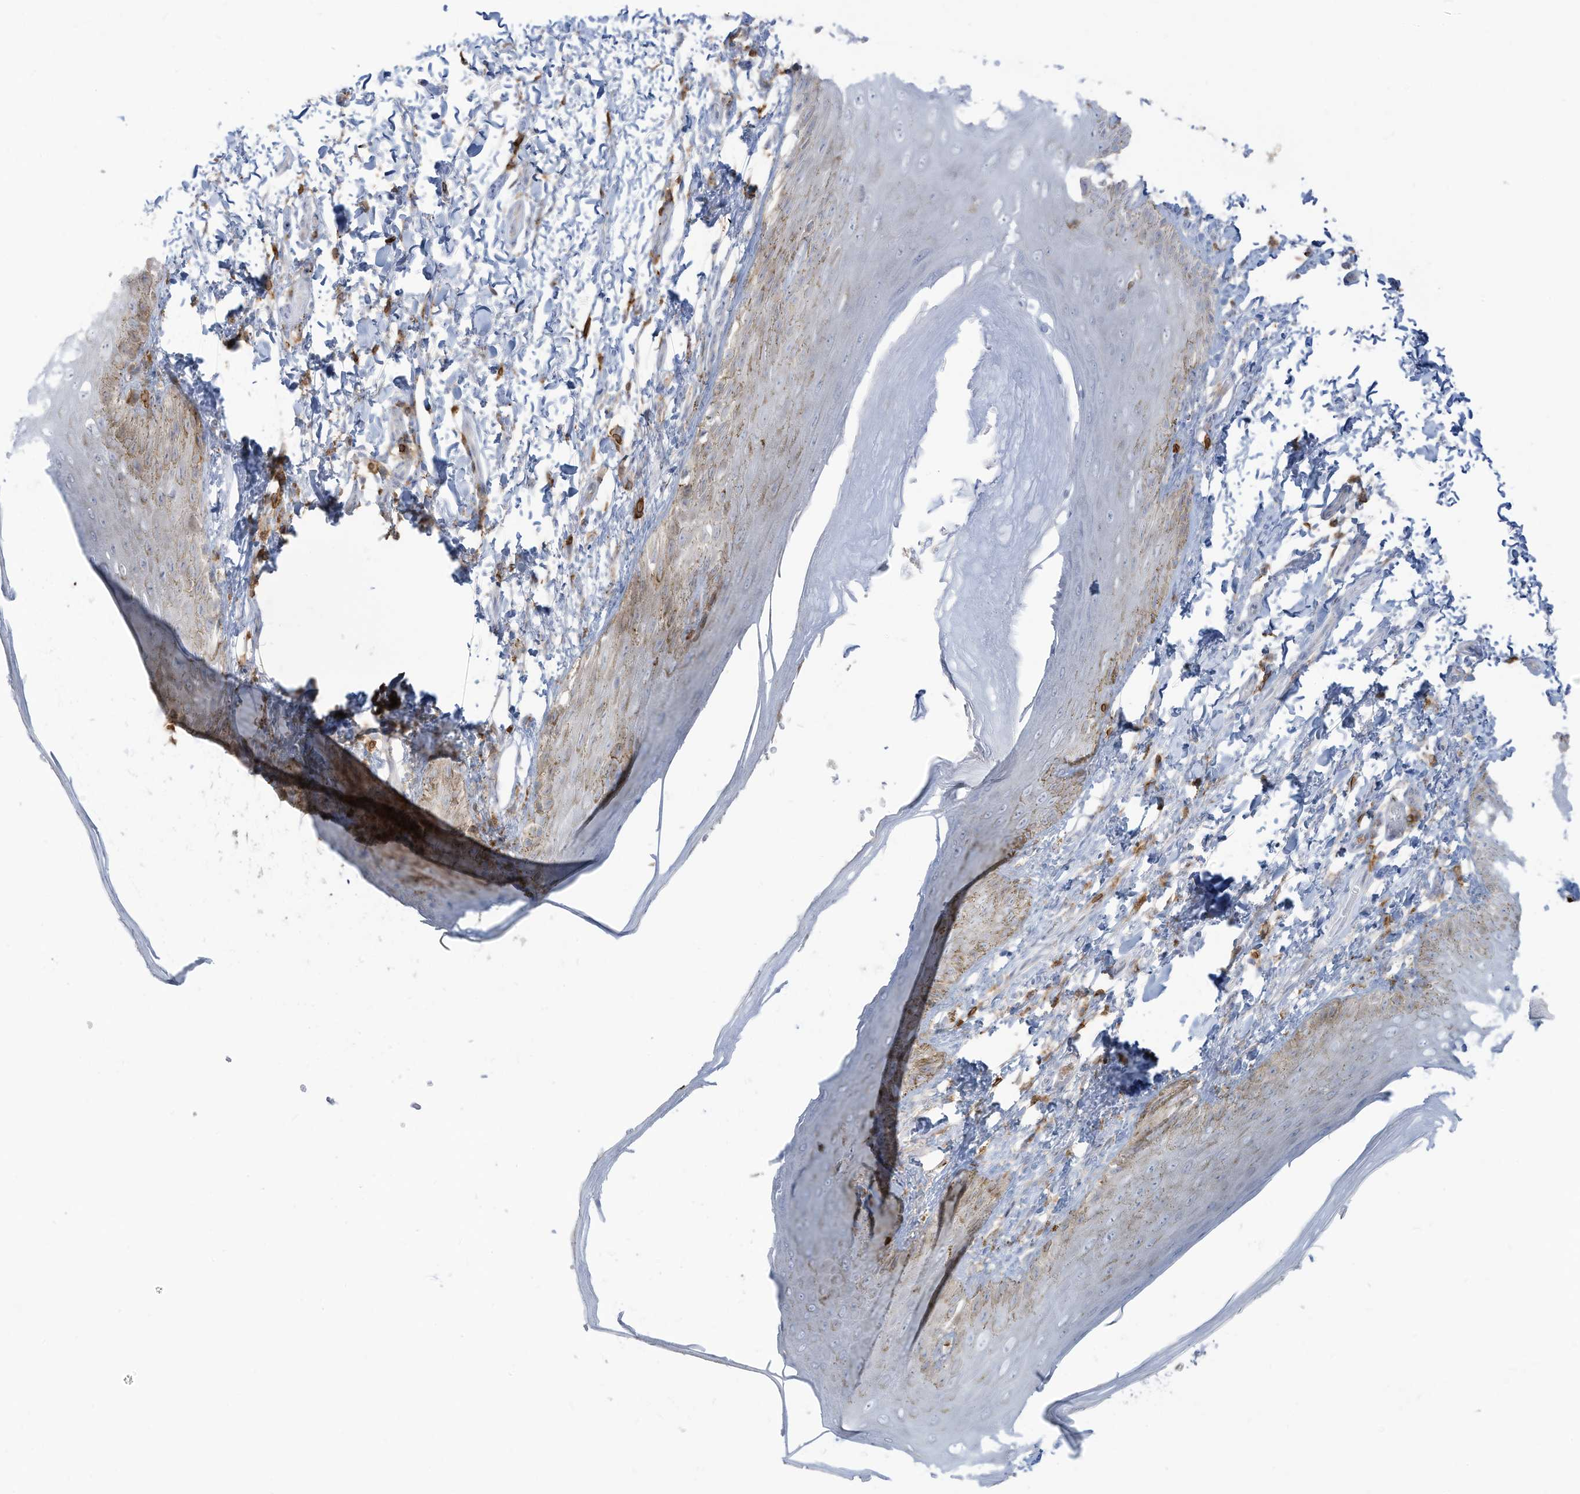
{"staining": {"intensity": "weak", "quantity": "<25%", "location": "cytoplasmic/membranous"}, "tissue": "skin", "cell_type": "Epidermal cells", "image_type": "normal", "snomed": [{"axis": "morphology", "description": "Normal tissue, NOS"}, {"axis": "topography", "description": "Anal"}], "caption": "Epidermal cells show no significant expression in unremarkable skin.", "gene": "NOTO", "patient": {"sex": "male", "age": 44}}